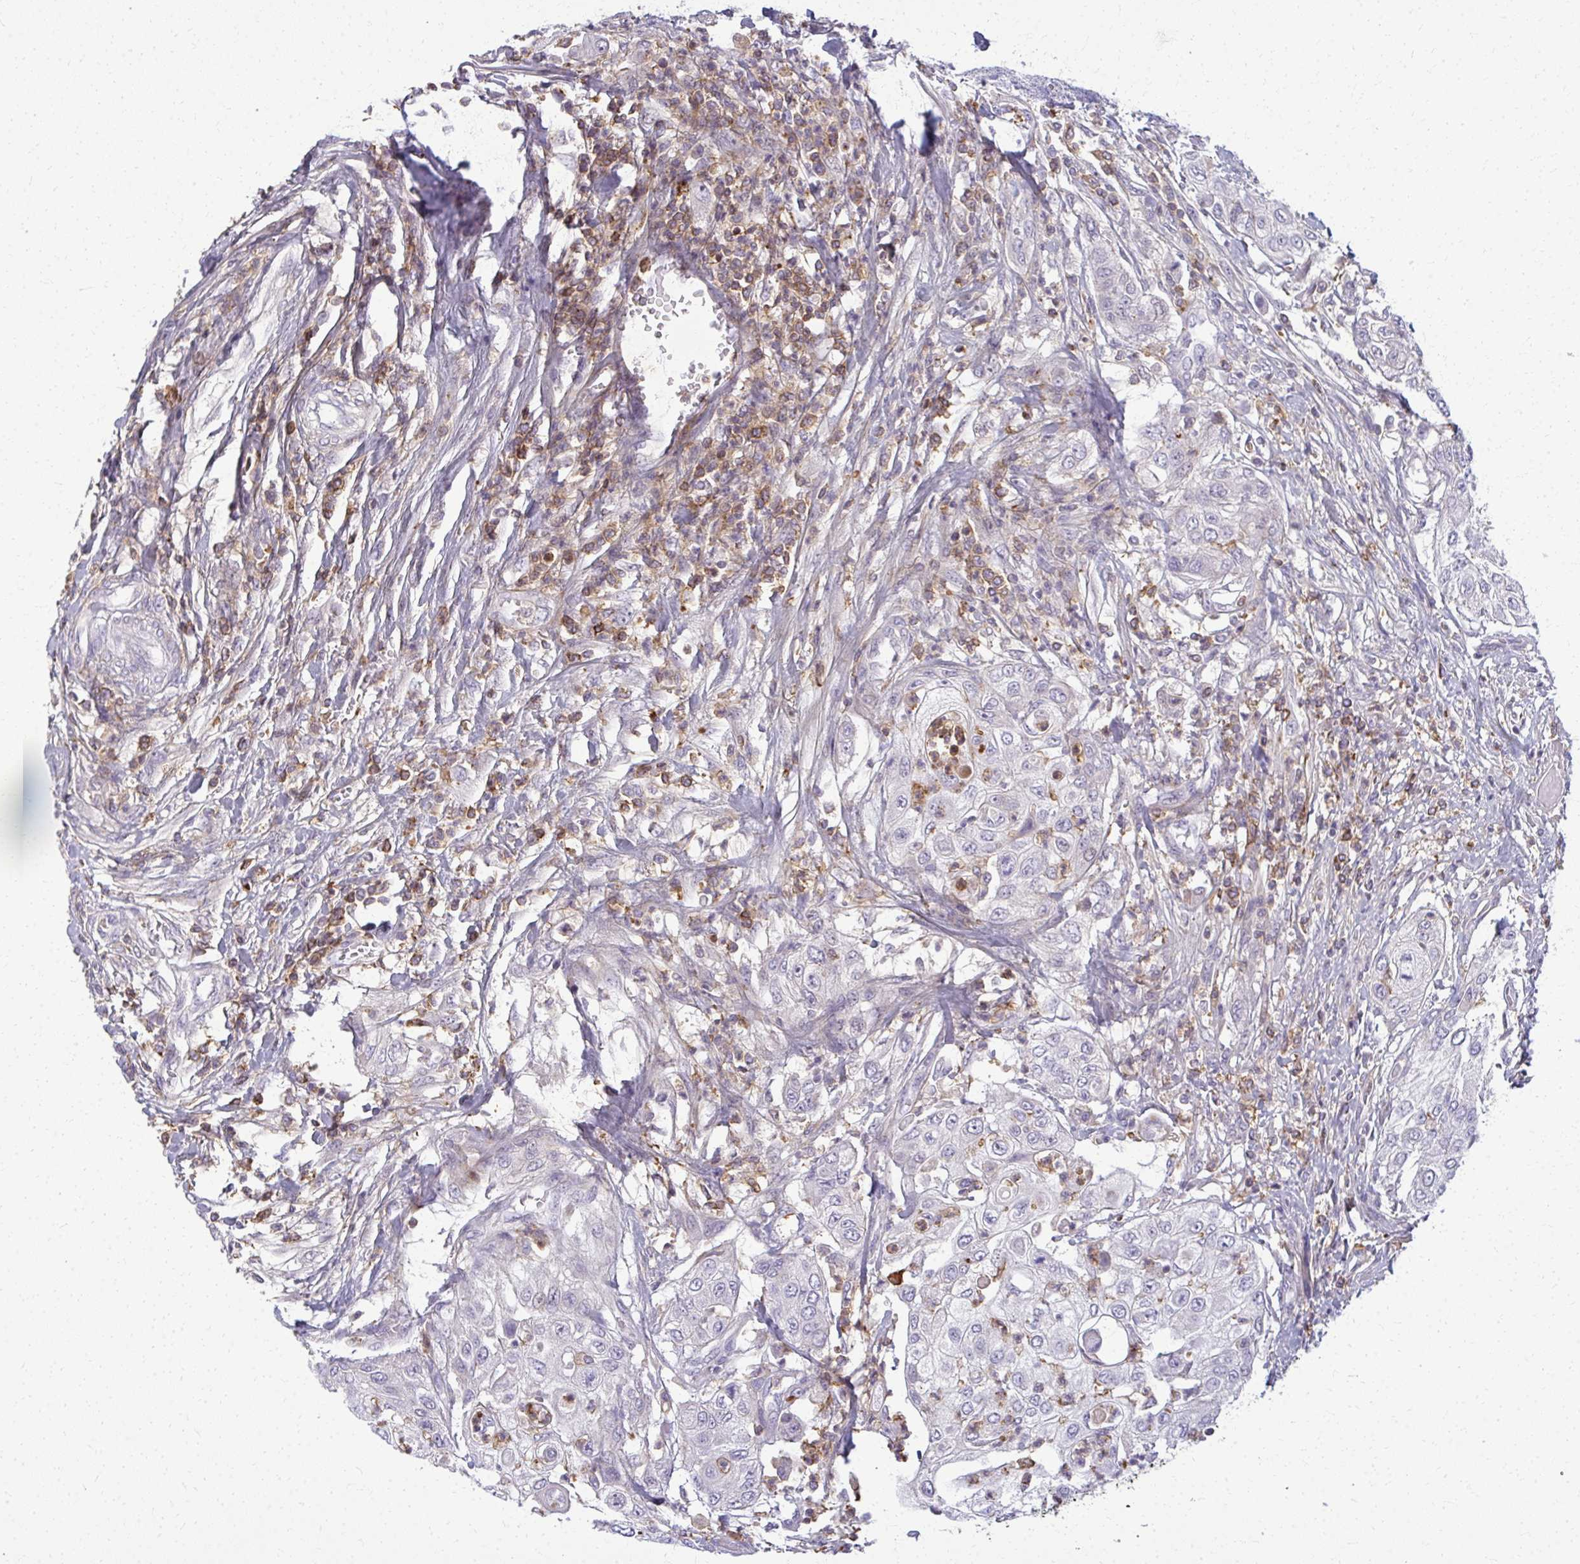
{"staining": {"intensity": "negative", "quantity": "none", "location": "none"}, "tissue": "urothelial cancer", "cell_type": "Tumor cells", "image_type": "cancer", "snomed": [{"axis": "morphology", "description": "Urothelial carcinoma, High grade"}, {"axis": "topography", "description": "Urinary bladder"}], "caption": "This histopathology image is of high-grade urothelial carcinoma stained with immunohistochemistry (IHC) to label a protein in brown with the nuclei are counter-stained blue. There is no expression in tumor cells. The staining was performed using DAB (3,3'-diaminobenzidine) to visualize the protein expression in brown, while the nuclei were stained in blue with hematoxylin (Magnification: 20x).", "gene": "AP5M1", "patient": {"sex": "female", "age": 79}}